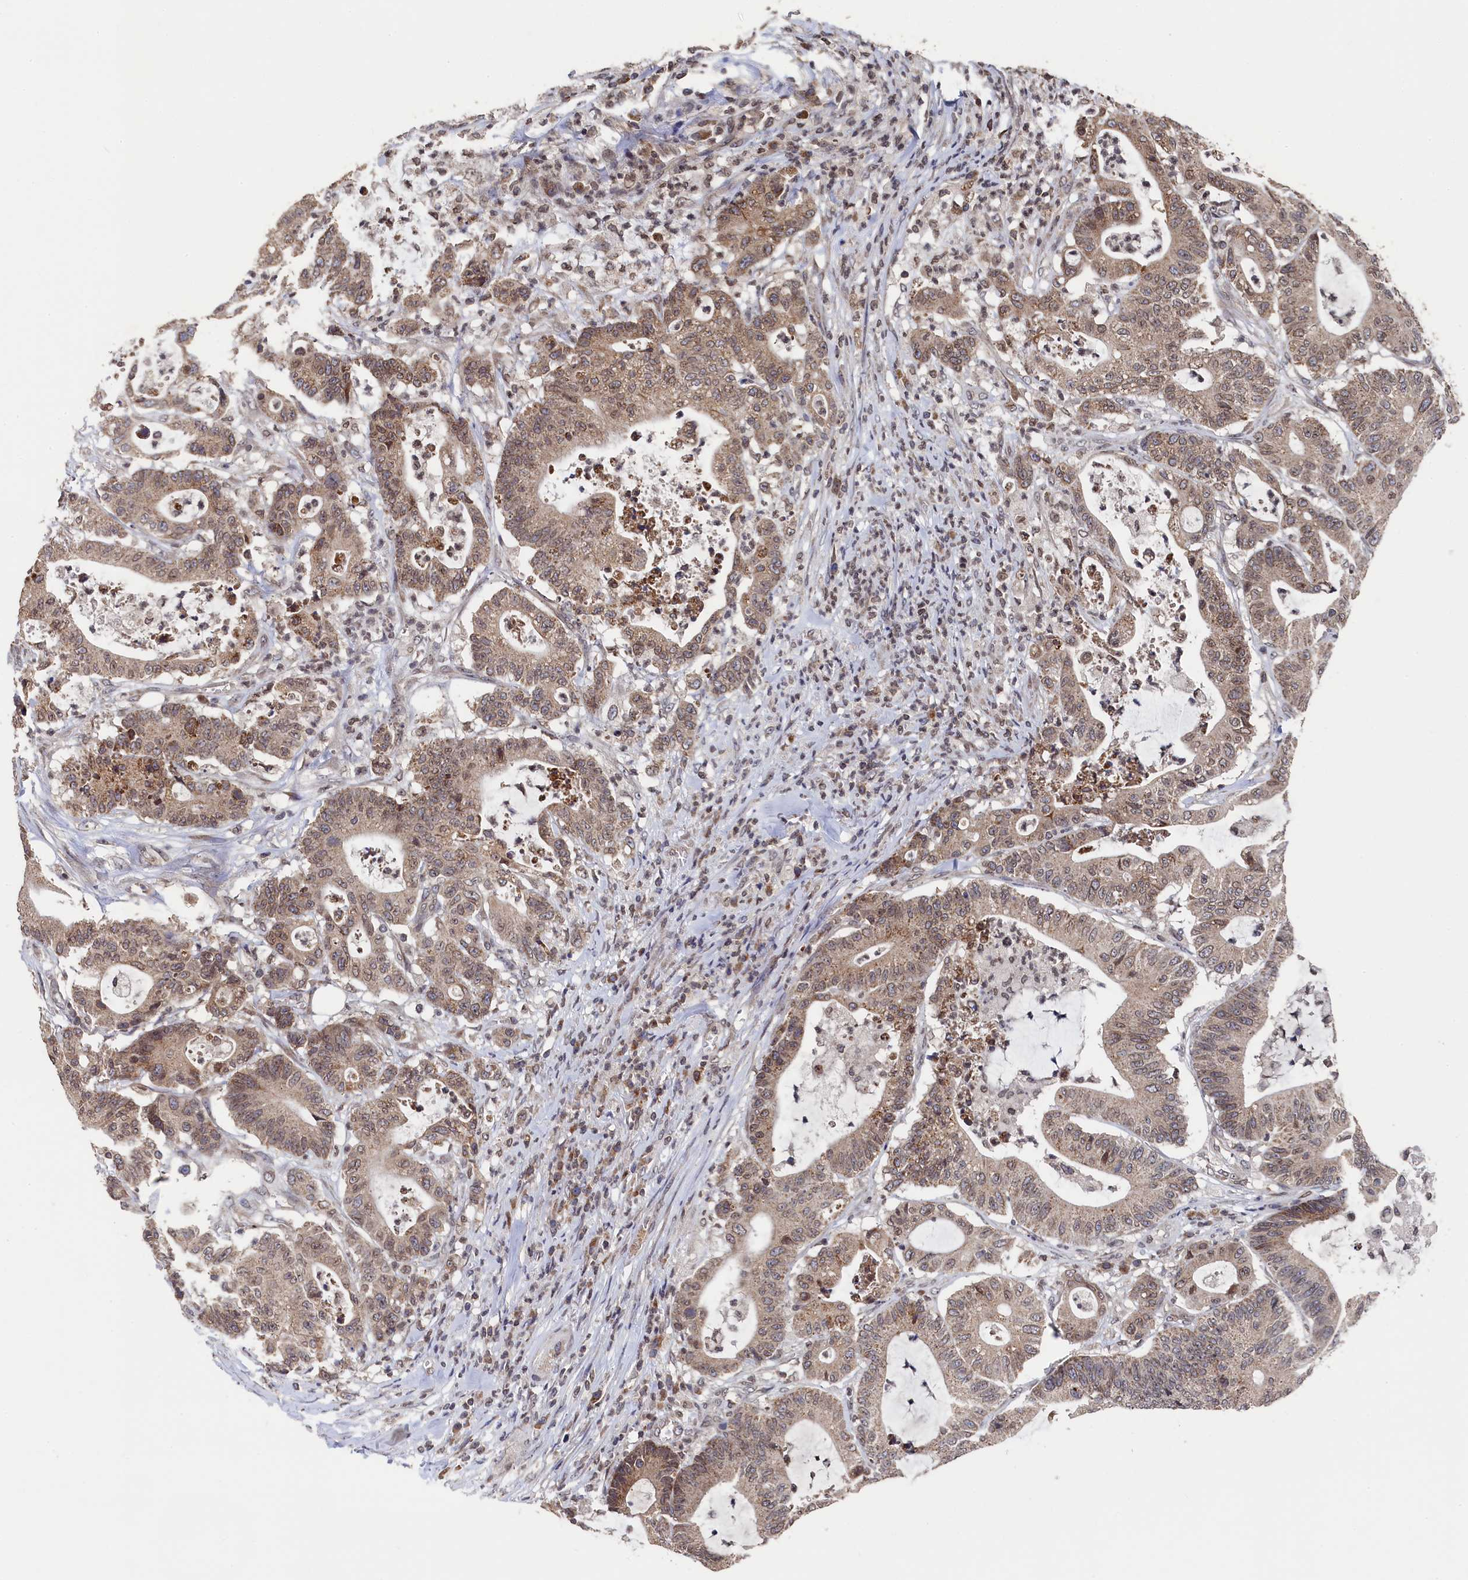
{"staining": {"intensity": "moderate", "quantity": ">75%", "location": "cytoplasmic/membranous,nuclear"}, "tissue": "colorectal cancer", "cell_type": "Tumor cells", "image_type": "cancer", "snomed": [{"axis": "morphology", "description": "Adenocarcinoma, NOS"}, {"axis": "topography", "description": "Colon"}], "caption": "This is a micrograph of IHC staining of colorectal cancer, which shows moderate staining in the cytoplasmic/membranous and nuclear of tumor cells.", "gene": "ANKEF1", "patient": {"sex": "female", "age": 84}}